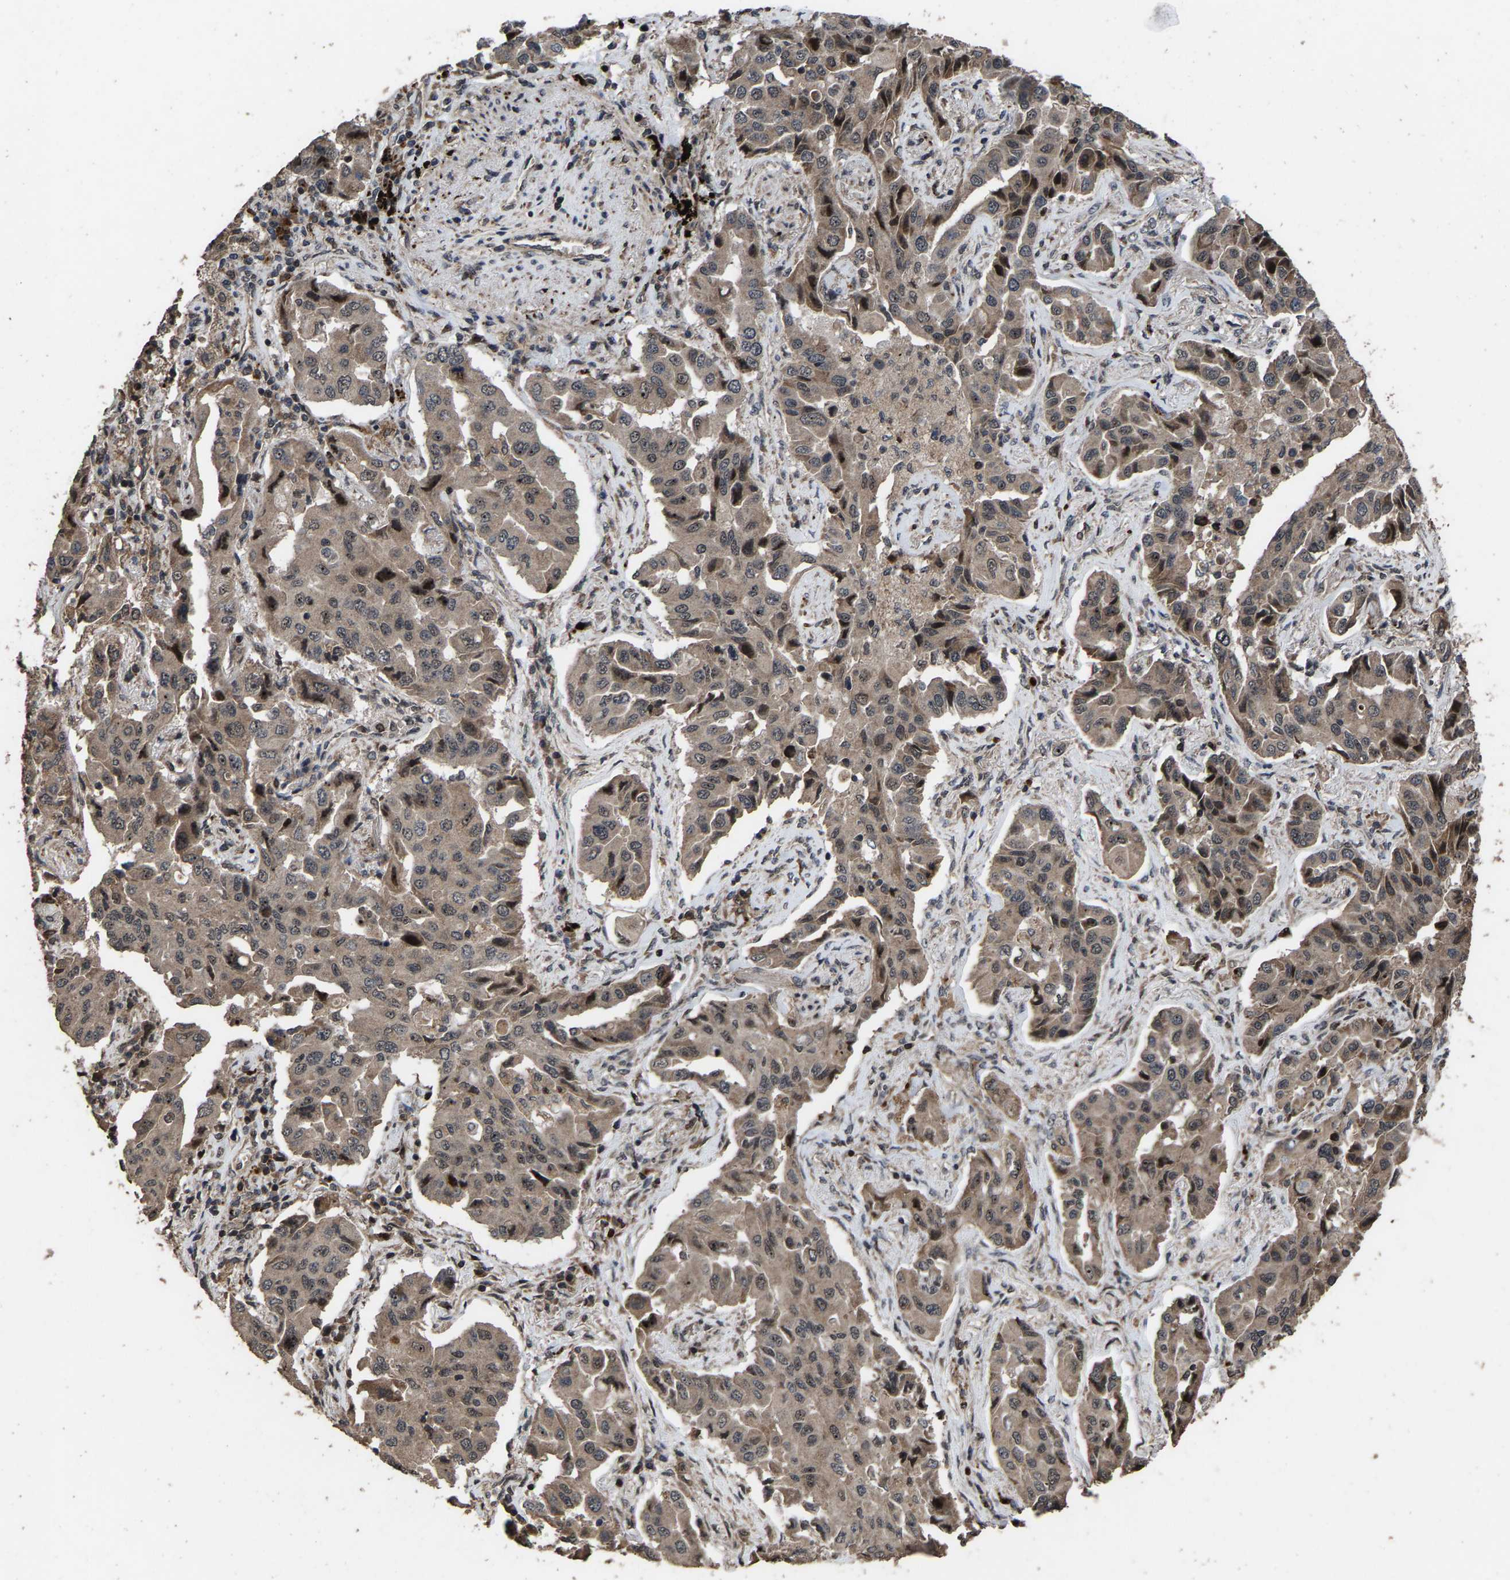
{"staining": {"intensity": "moderate", "quantity": ">75%", "location": "cytoplasmic/membranous"}, "tissue": "lung cancer", "cell_type": "Tumor cells", "image_type": "cancer", "snomed": [{"axis": "morphology", "description": "Adenocarcinoma, NOS"}, {"axis": "topography", "description": "Lung"}], "caption": "Human adenocarcinoma (lung) stained with a brown dye demonstrates moderate cytoplasmic/membranous positive expression in about >75% of tumor cells.", "gene": "HAUS6", "patient": {"sex": "female", "age": 65}}